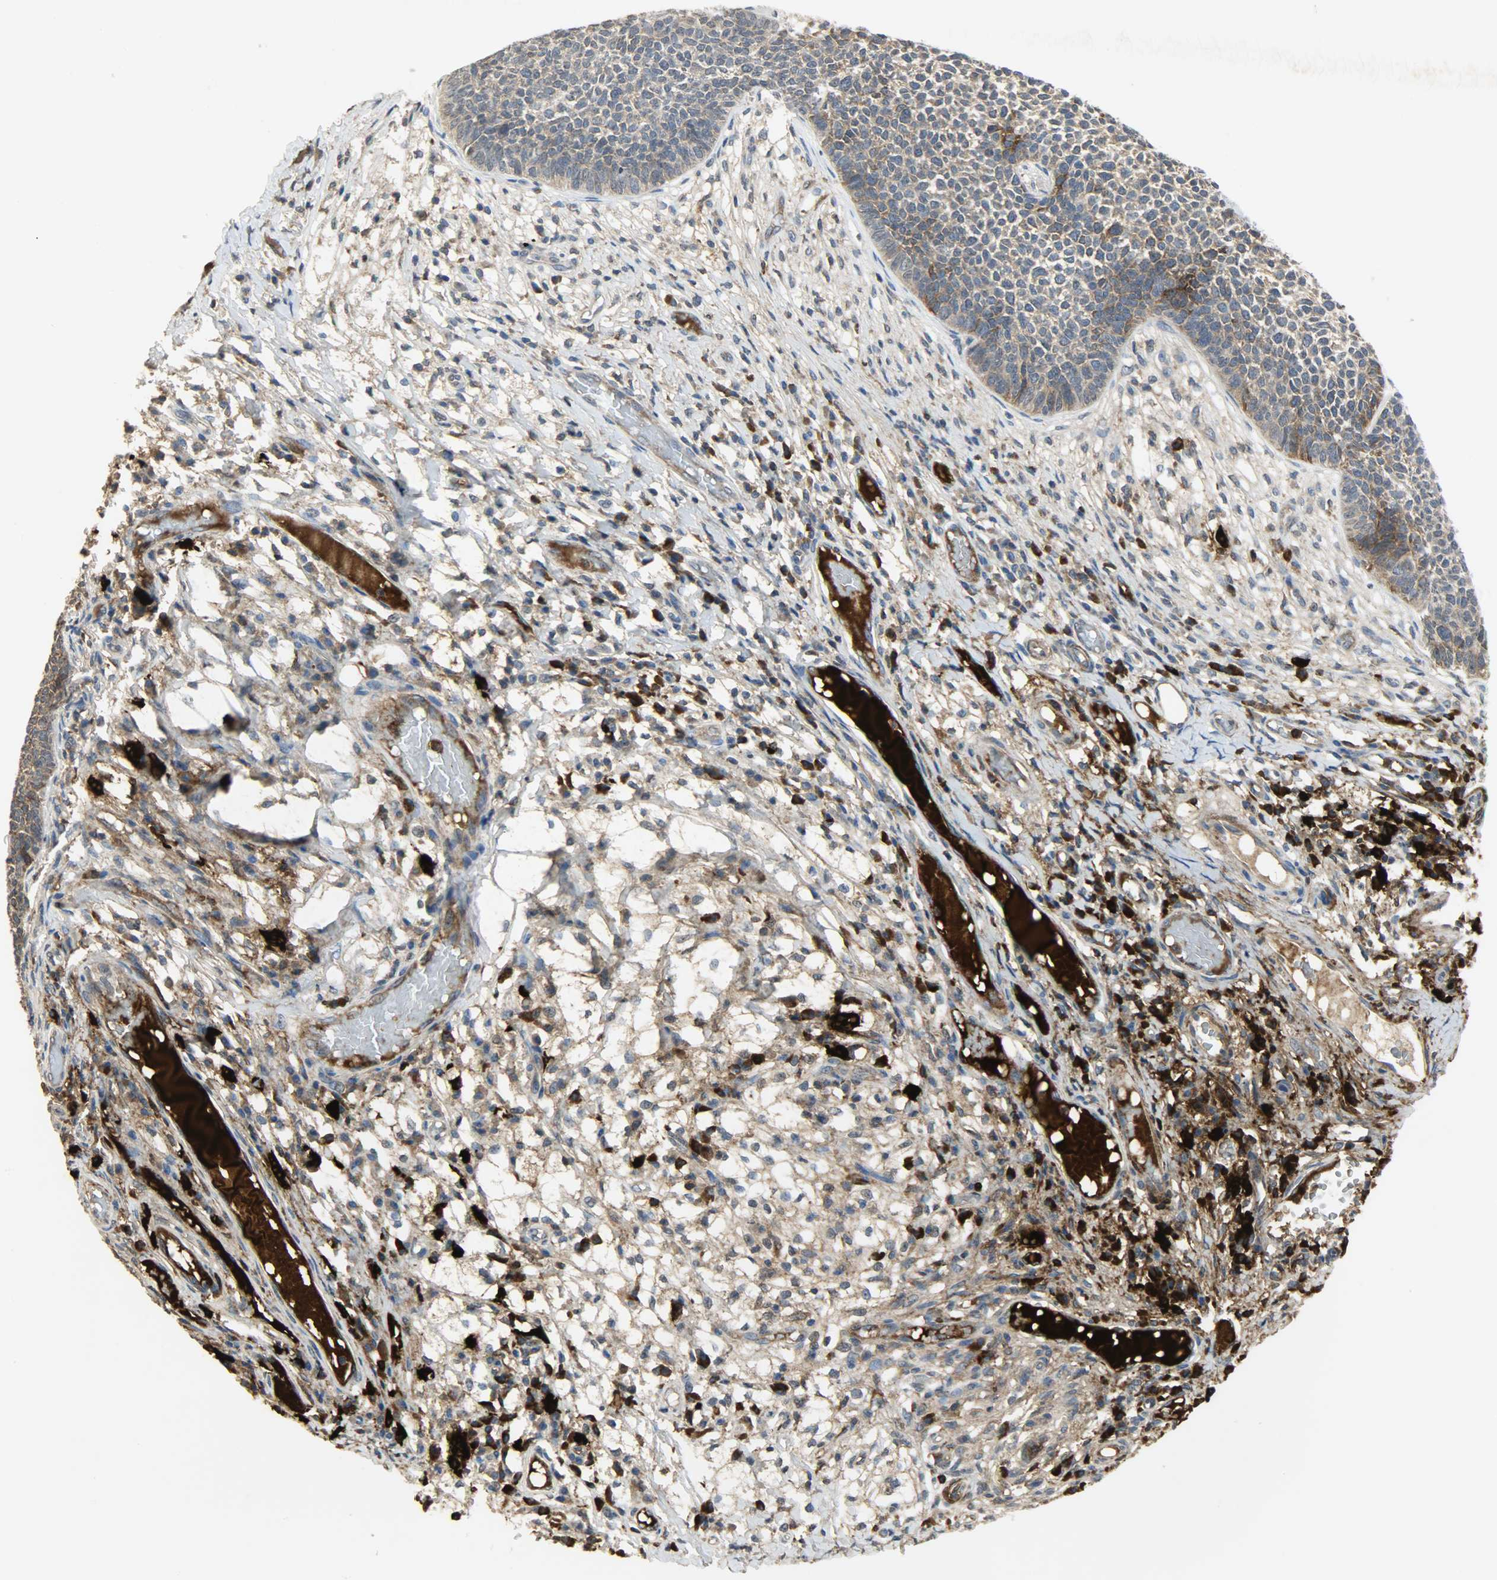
{"staining": {"intensity": "moderate", "quantity": ">75%", "location": "cytoplasmic/membranous"}, "tissue": "skin cancer", "cell_type": "Tumor cells", "image_type": "cancer", "snomed": [{"axis": "morphology", "description": "Basal cell carcinoma"}, {"axis": "topography", "description": "Skin"}], "caption": "Skin cancer (basal cell carcinoma) tissue exhibits moderate cytoplasmic/membranous staining in approximately >75% of tumor cells (DAB (3,3'-diaminobenzidine) = brown stain, brightfield microscopy at high magnification).", "gene": "TRIM21", "patient": {"sex": "female", "age": 84}}